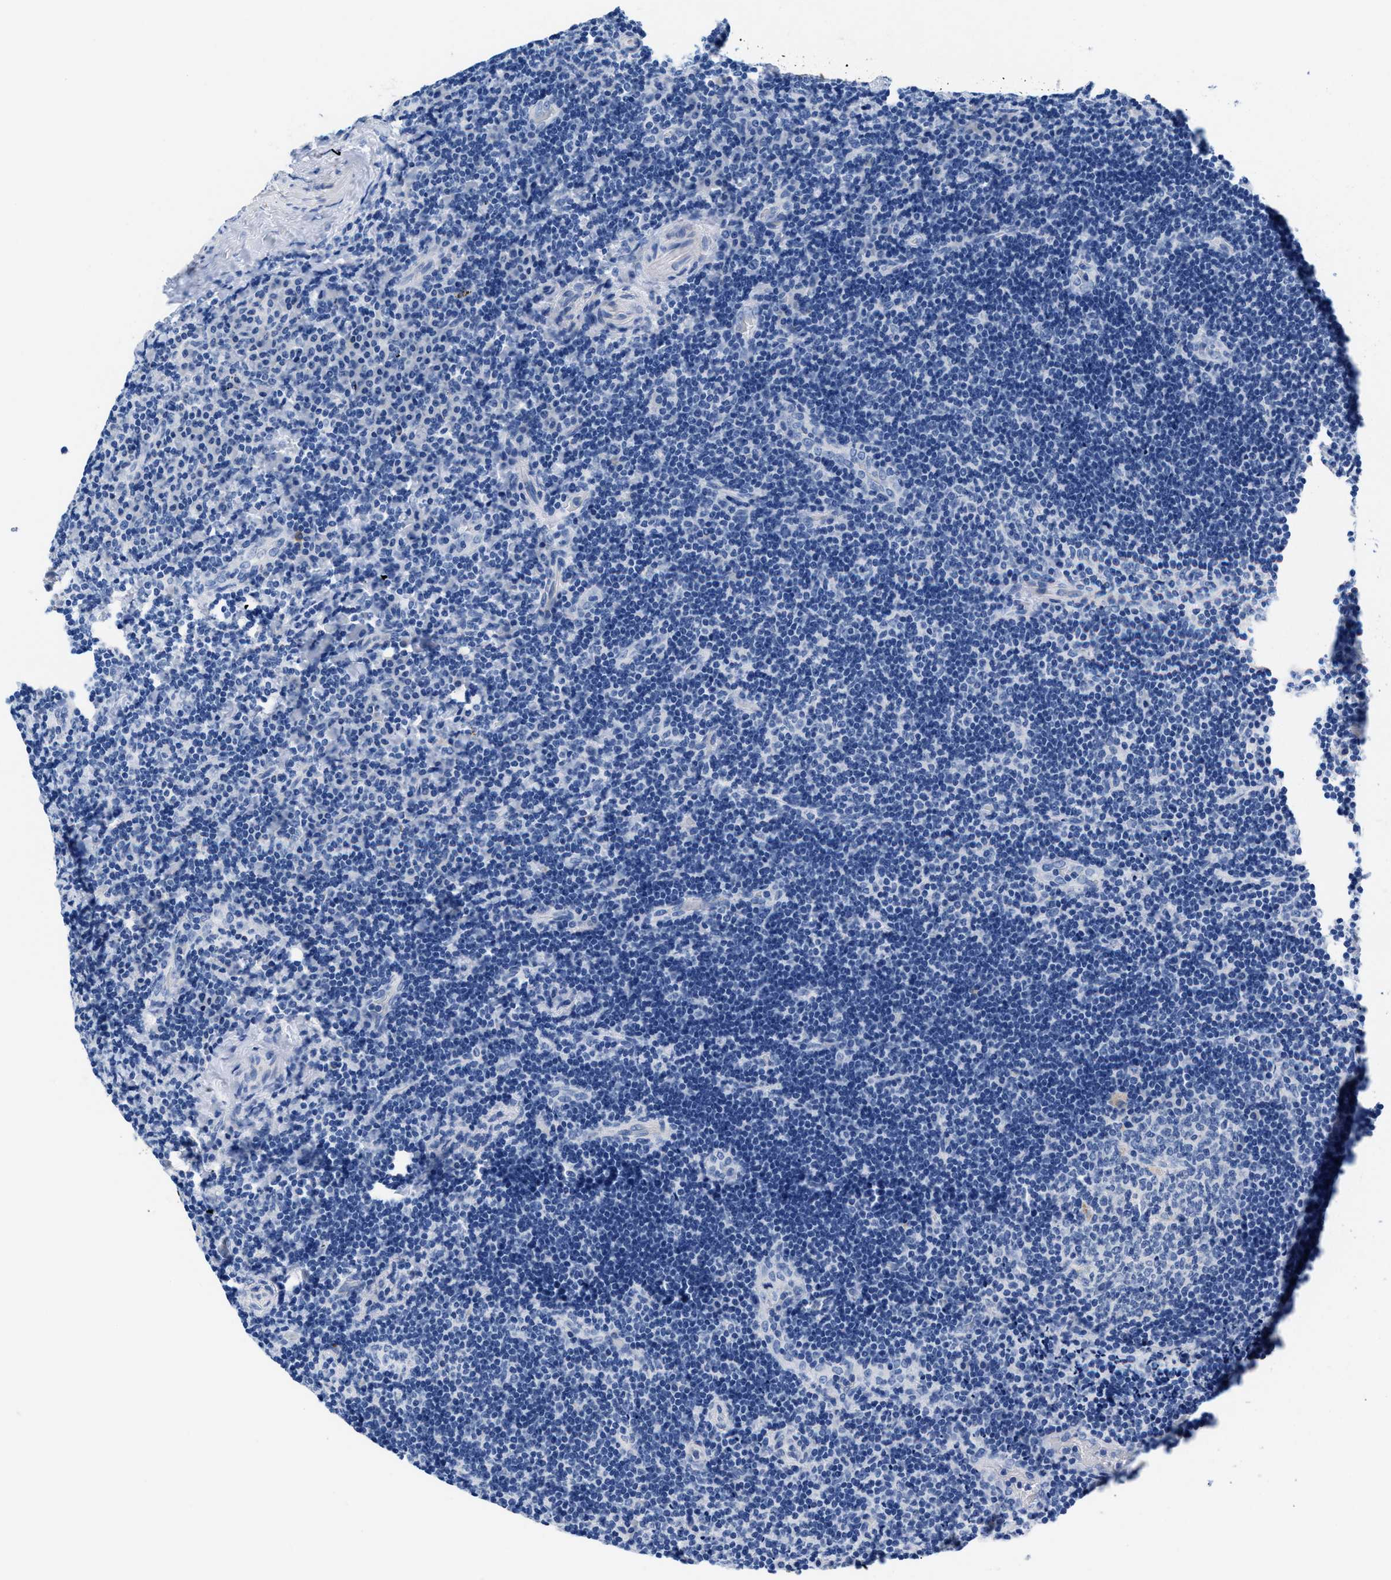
{"staining": {"intensity": "negative", "quantity": "none", "location": "none"}, "tissue": "lymphoma", "cell_type": "Tumor cells", "image_type": "cancer", "snomed": [{"axis": "morphology", "description": "Malignant lymphoma, non-Hodgkin's type, High grade"}, {"axis": "topography", "description": "Tonsil"}], "caption": "An image of lymphoma stained for a protein displays no brown staining in tumor cells.", "gene": "SLFN13", "patient": {"sex": "female", "age": 36}}